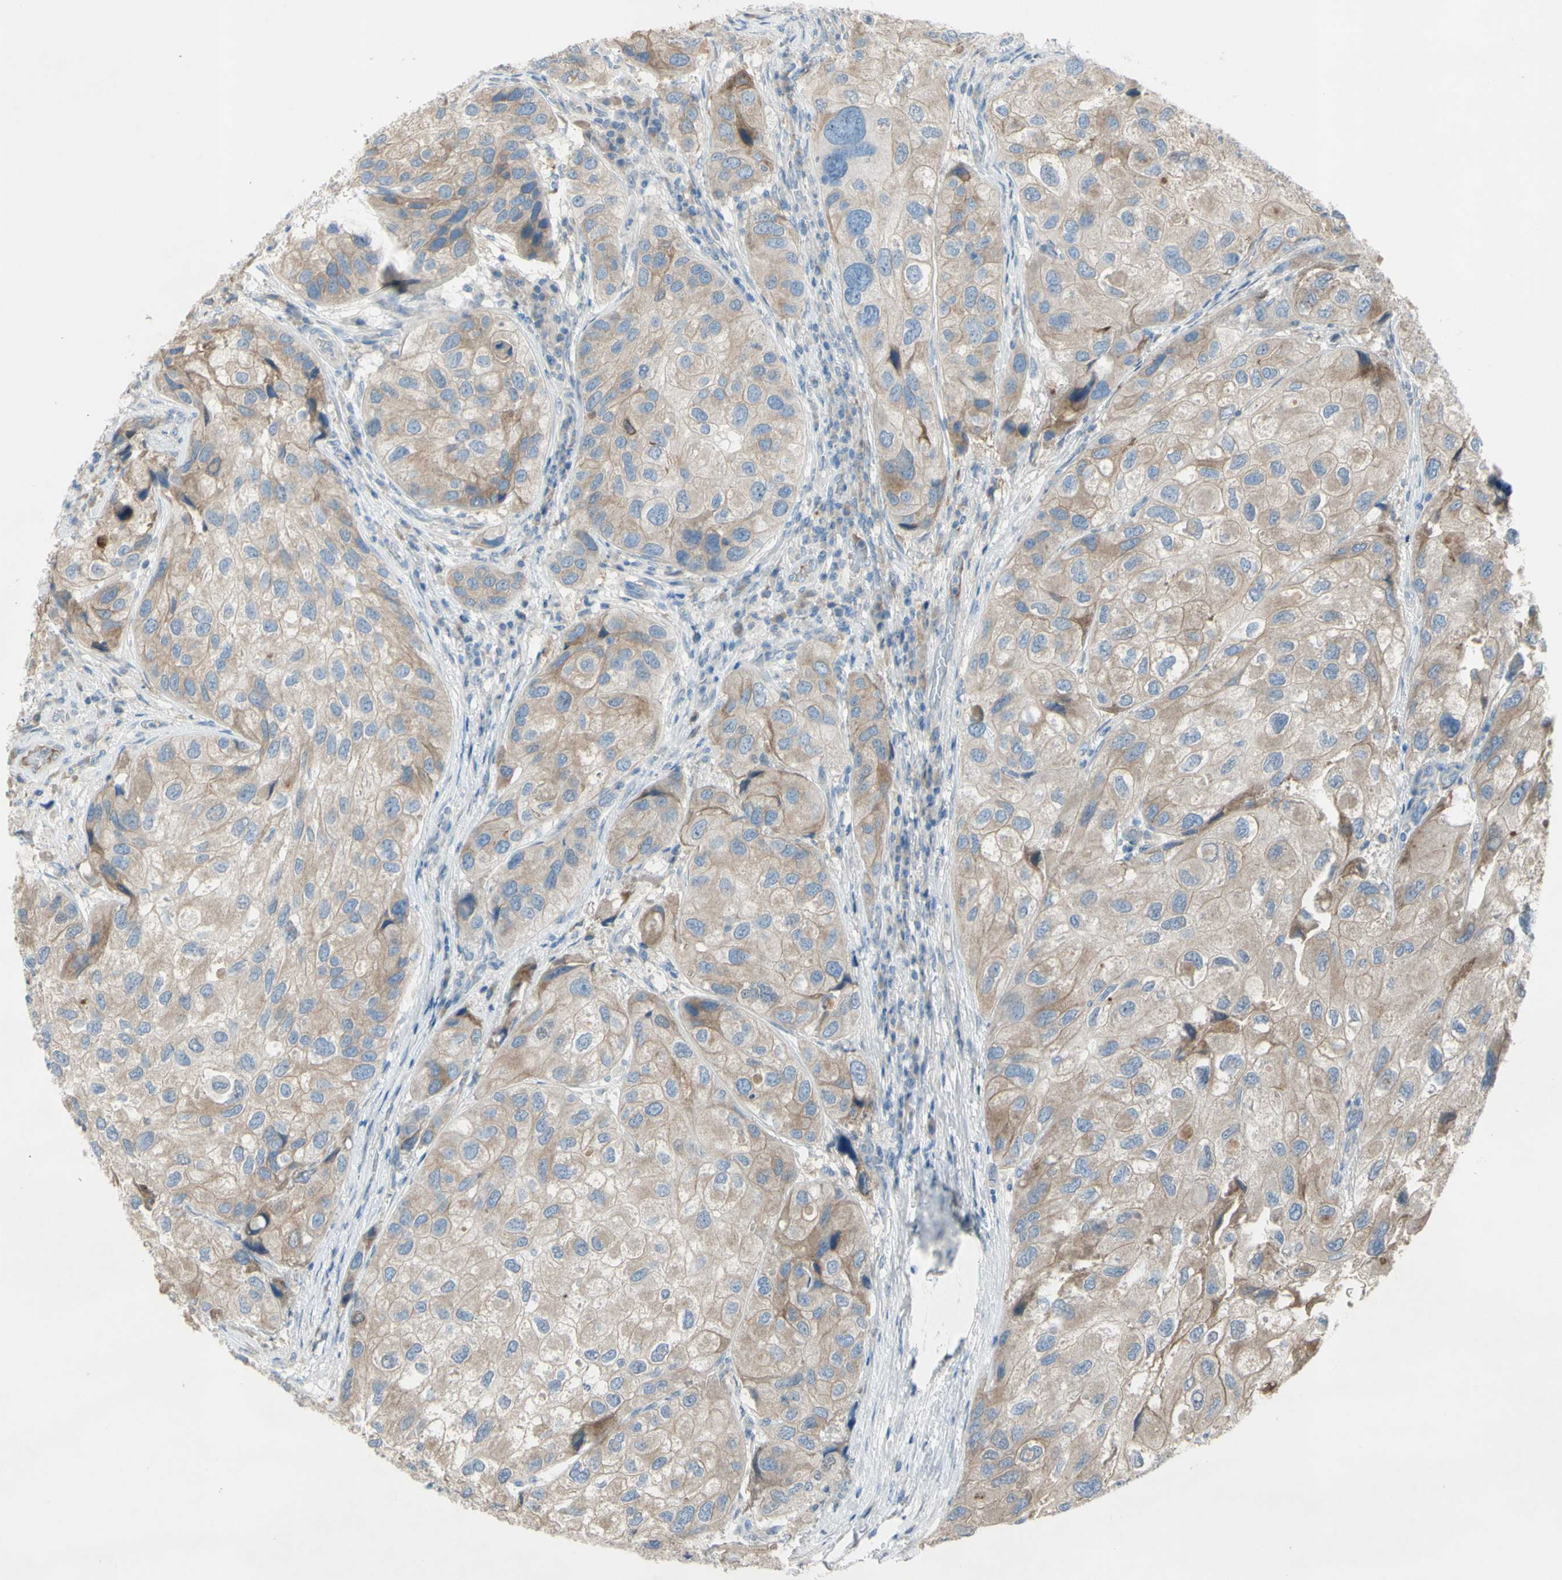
{"staining": {"intensity": "moderate", "quantity": ">75%", "location": "cytoplasmic/membranous"}, "tissue": "urothelial cancer", "cell_type": "Tumor cells", "image_type": "cancer", "snomed": [{"axis": "morphology", "description": "Urothelial carcinoma, High grade"}, {"axis": "topography", "description": "Urinary bladder"}], "caption": "Urothelial cancer stained with a protein marker reveals moderate staining in tumor cells.", "gene": "ATRN", "patient": {"sex": "female", "age": 64}}